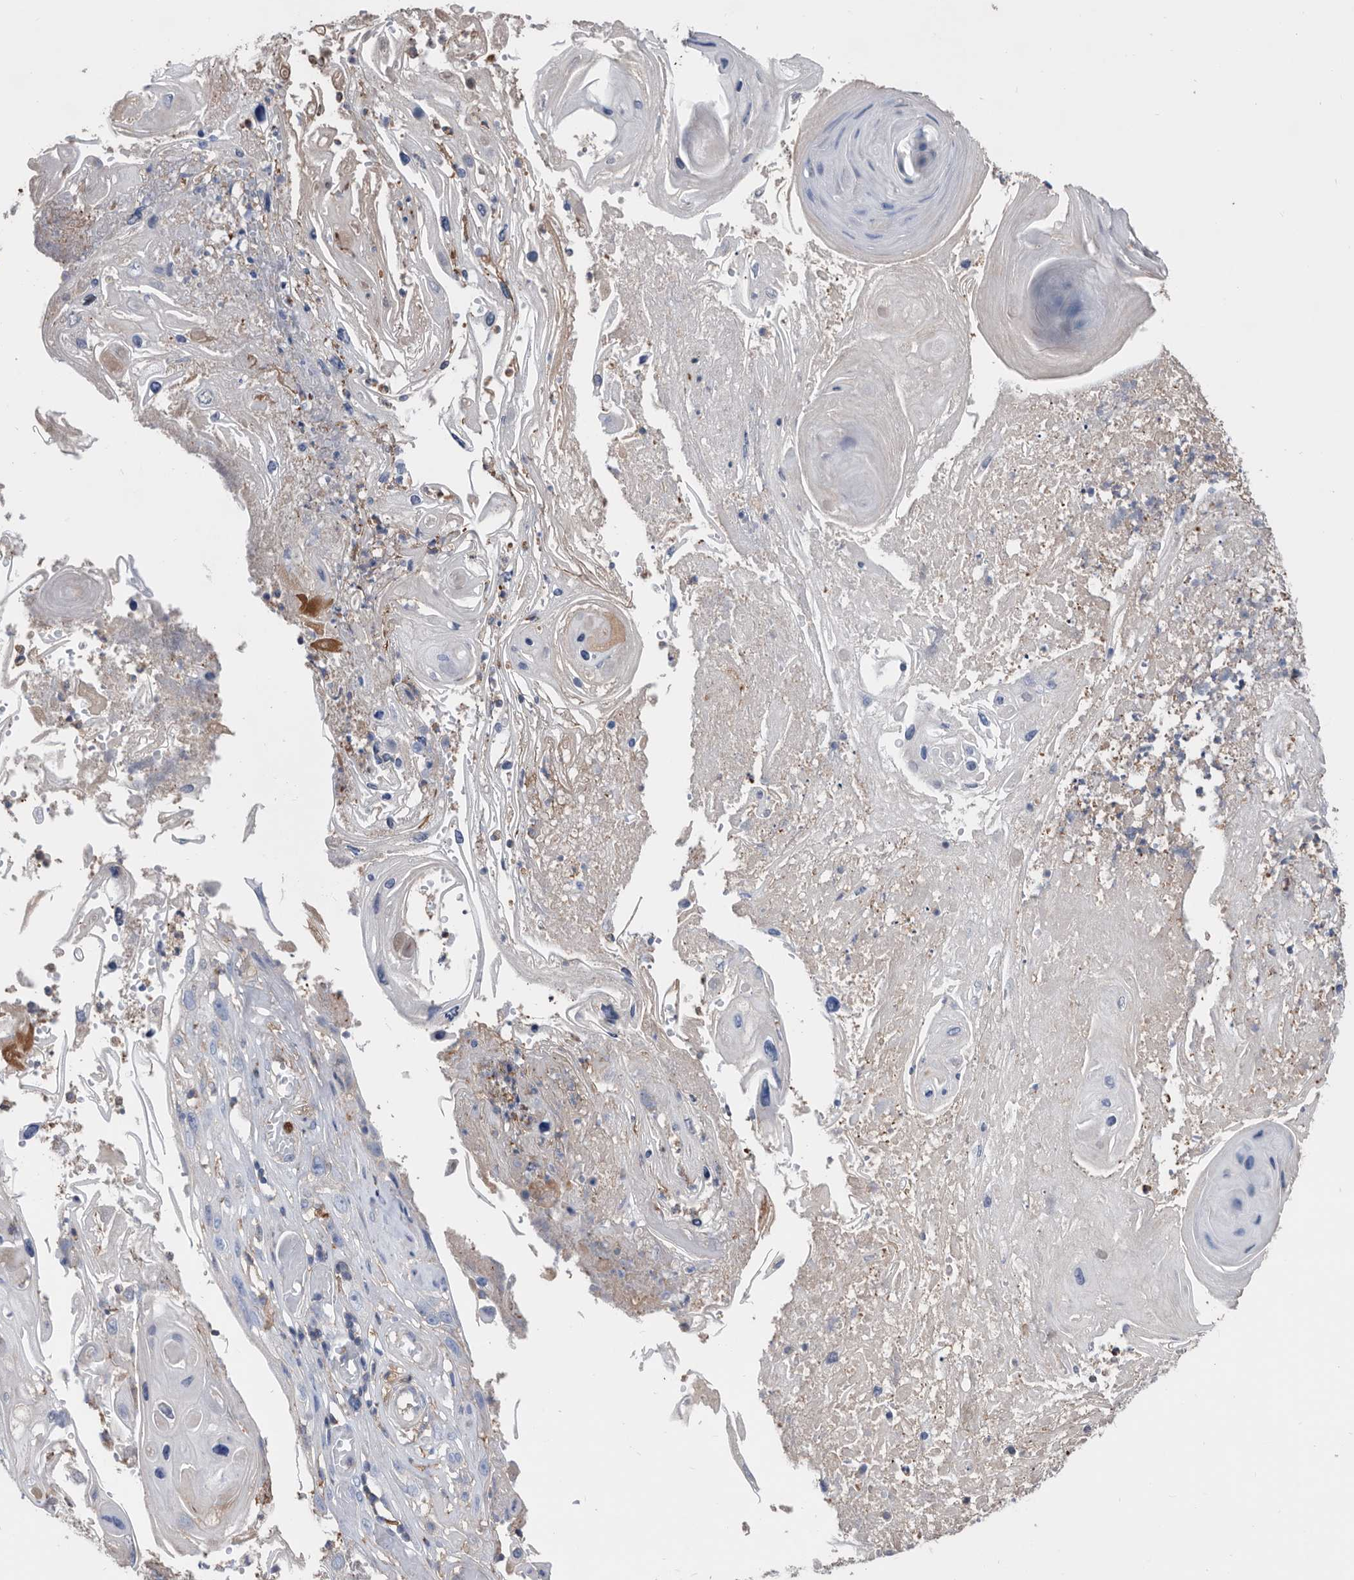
{"staining": {"intensity": "negative", "quantity": "none", "location": "none"}, "tissue": "skin cancer", "cell_type": "Tumor cells", "image_type": "cancer", "snomed": [{"axis": "morphology", "description": "Squamous cell carcinoma, NOS"}, {"axis": "topography", "description": "Skin"}], "caption": "Tumor cells show no significant protein positivity in squamous cell carcinoma (skin).", "gene": "MS4A4A", "patient": {"sex": "male", "age": 55}}